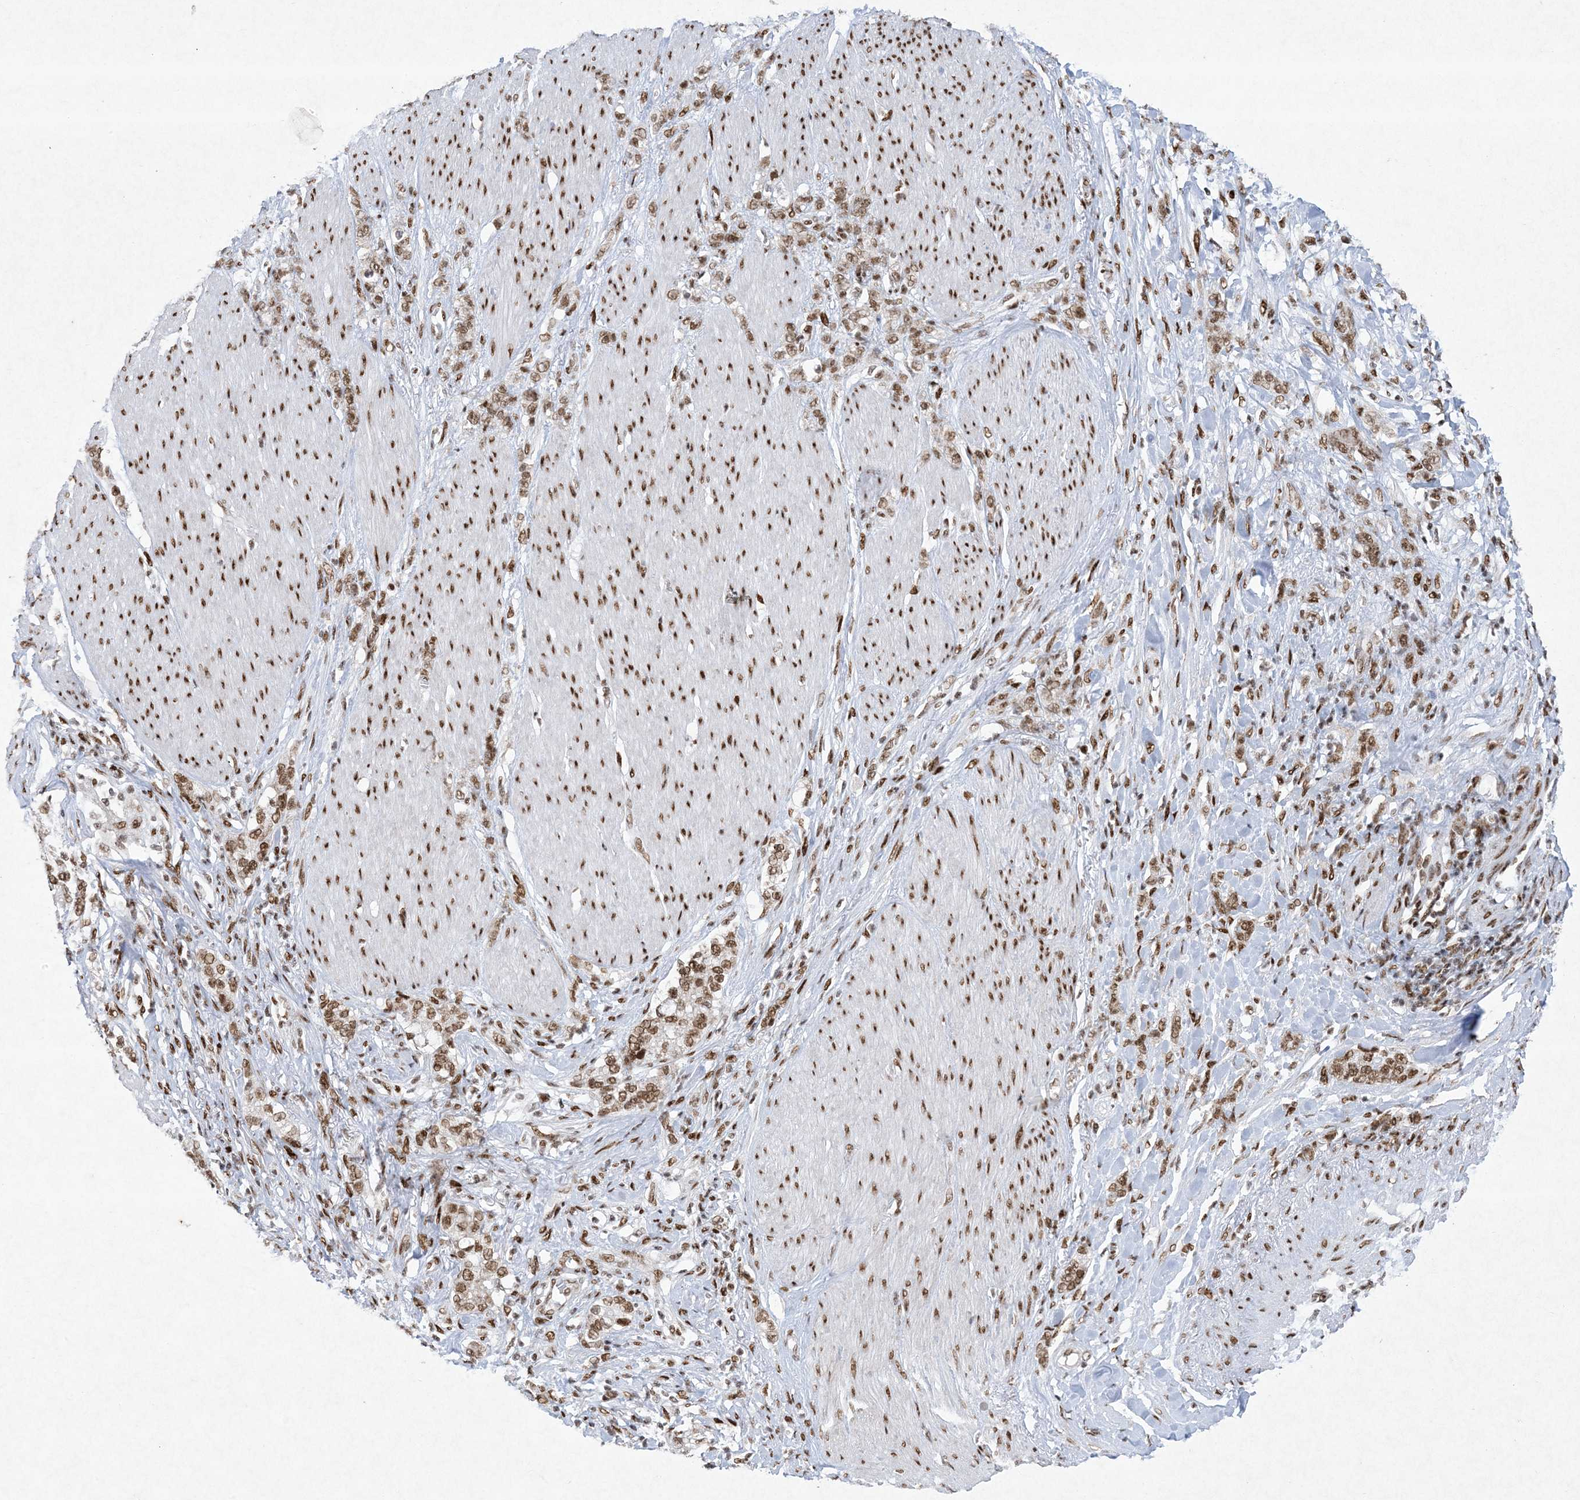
{"staining": {"intensity": "moderate", "quantity": ">75%", "location": "nuclear"}, "tissue": "stomach cancer", "cell_type": "Tumor cells", "image_type": "cancer", "snomed": [{"axis": "morphology", "description": "Adenocarcinoma, NOS"}, {"axis": "topography", "description": "Stomach, lower"}], "caption": "Protein analysis of stomach cancer (adenocarcinoma) tissue reveals moderate nuclear positivity in approximately >75% of tumor cells.", "gene": "PKNOX2", "patient": {"sex": "male", "age": 88}}